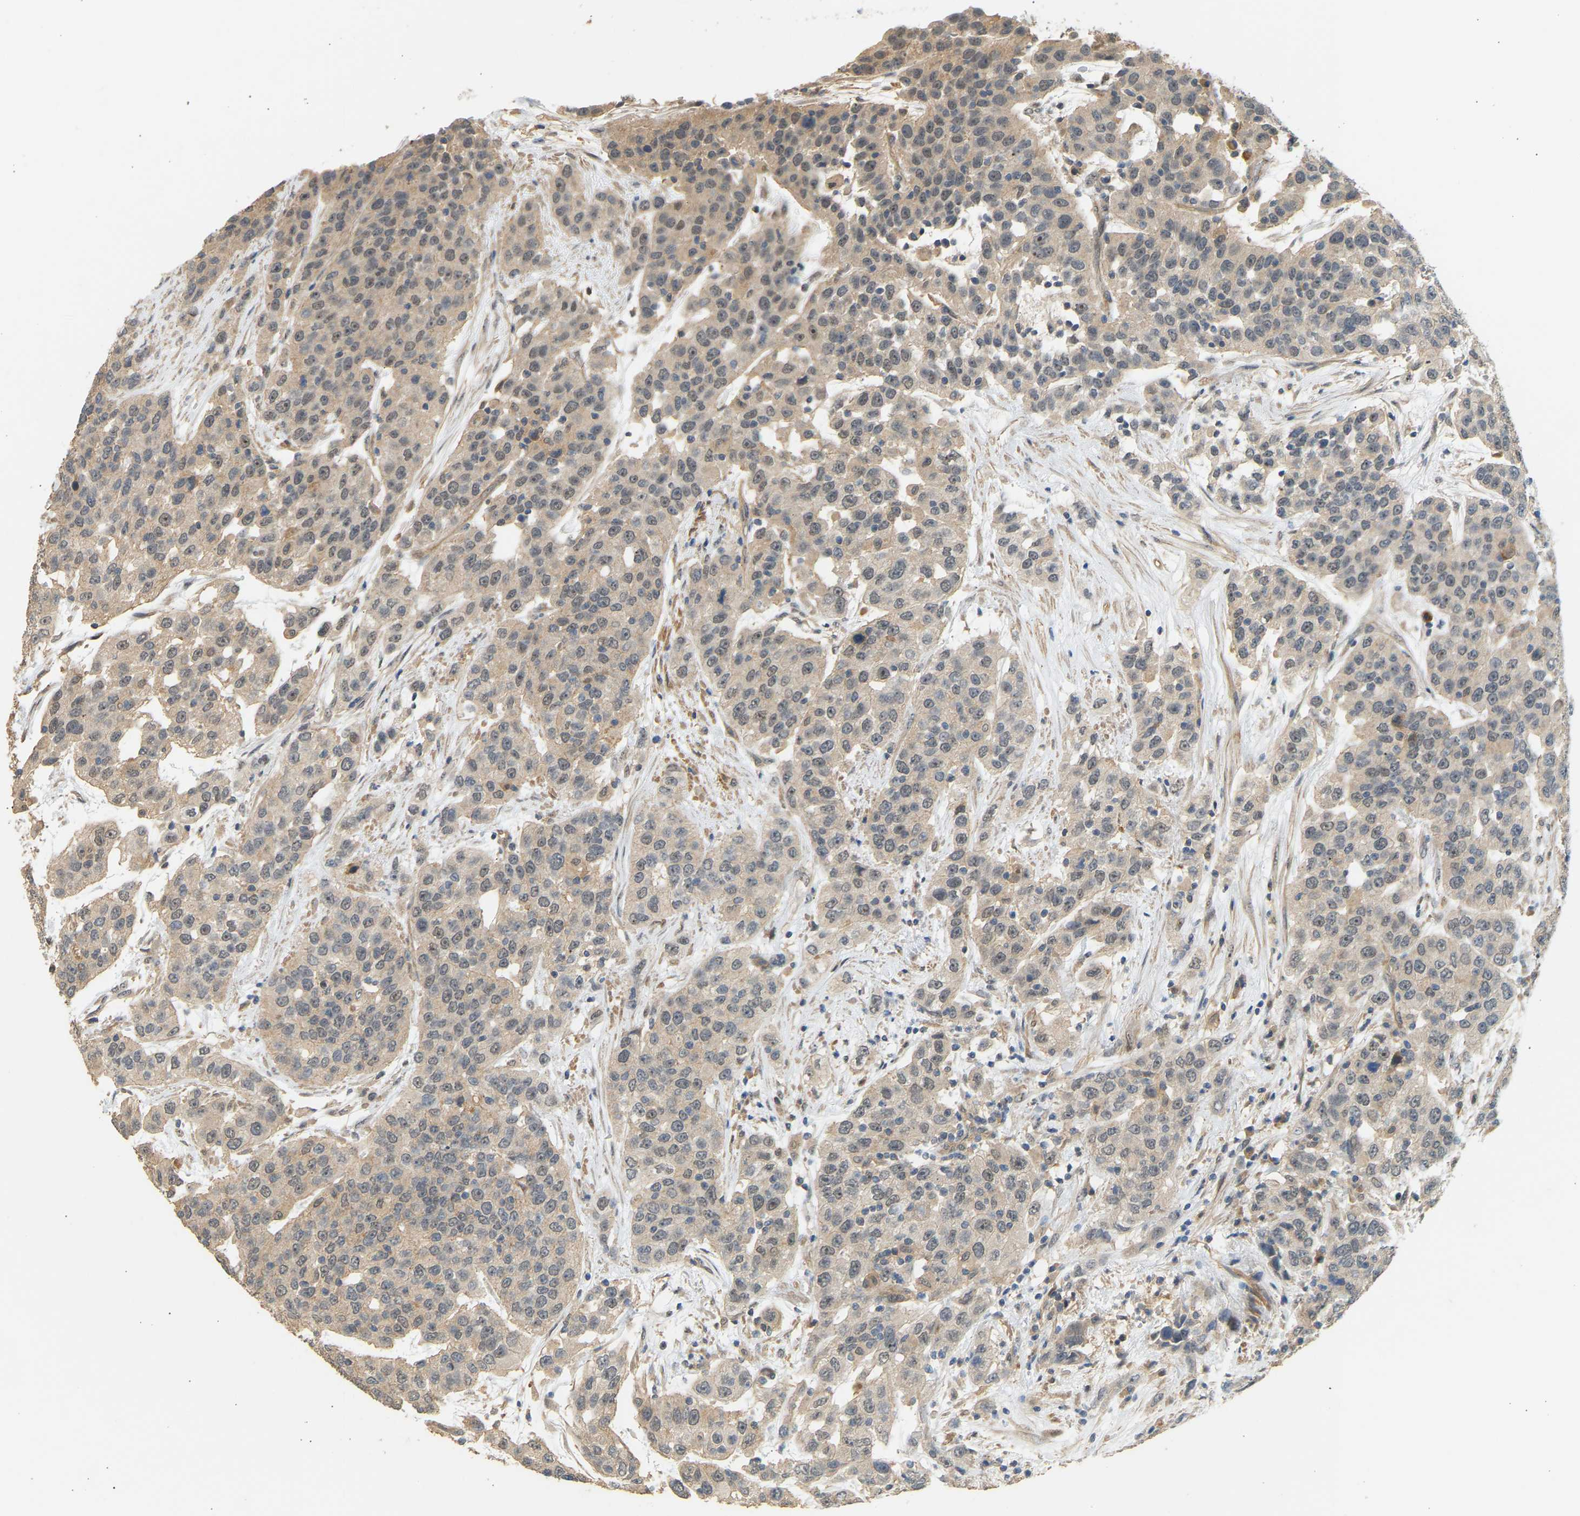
{"staining": {"intensity": "weak", "quantity": "25%-75%", "location": "cytoplasmic/membranous"}, "tissue": "urothelial cancer", "cell_type": "Tumor cells", "image_type": "cancer", "snomed": [{"axis": "morphology", "description": "Urothelial carcinoma, High grade"}, {"axis": "topography", "description": "Urinary bladder"}], "caption": "Immunohistochemical staining of urothelial cancer exhibits low levels of weak cytoplasmic/membranous expression in about 25%-75% of tumor cells.", "gene": "RGL1", "patient": {"sex": "female", "age": 80}}